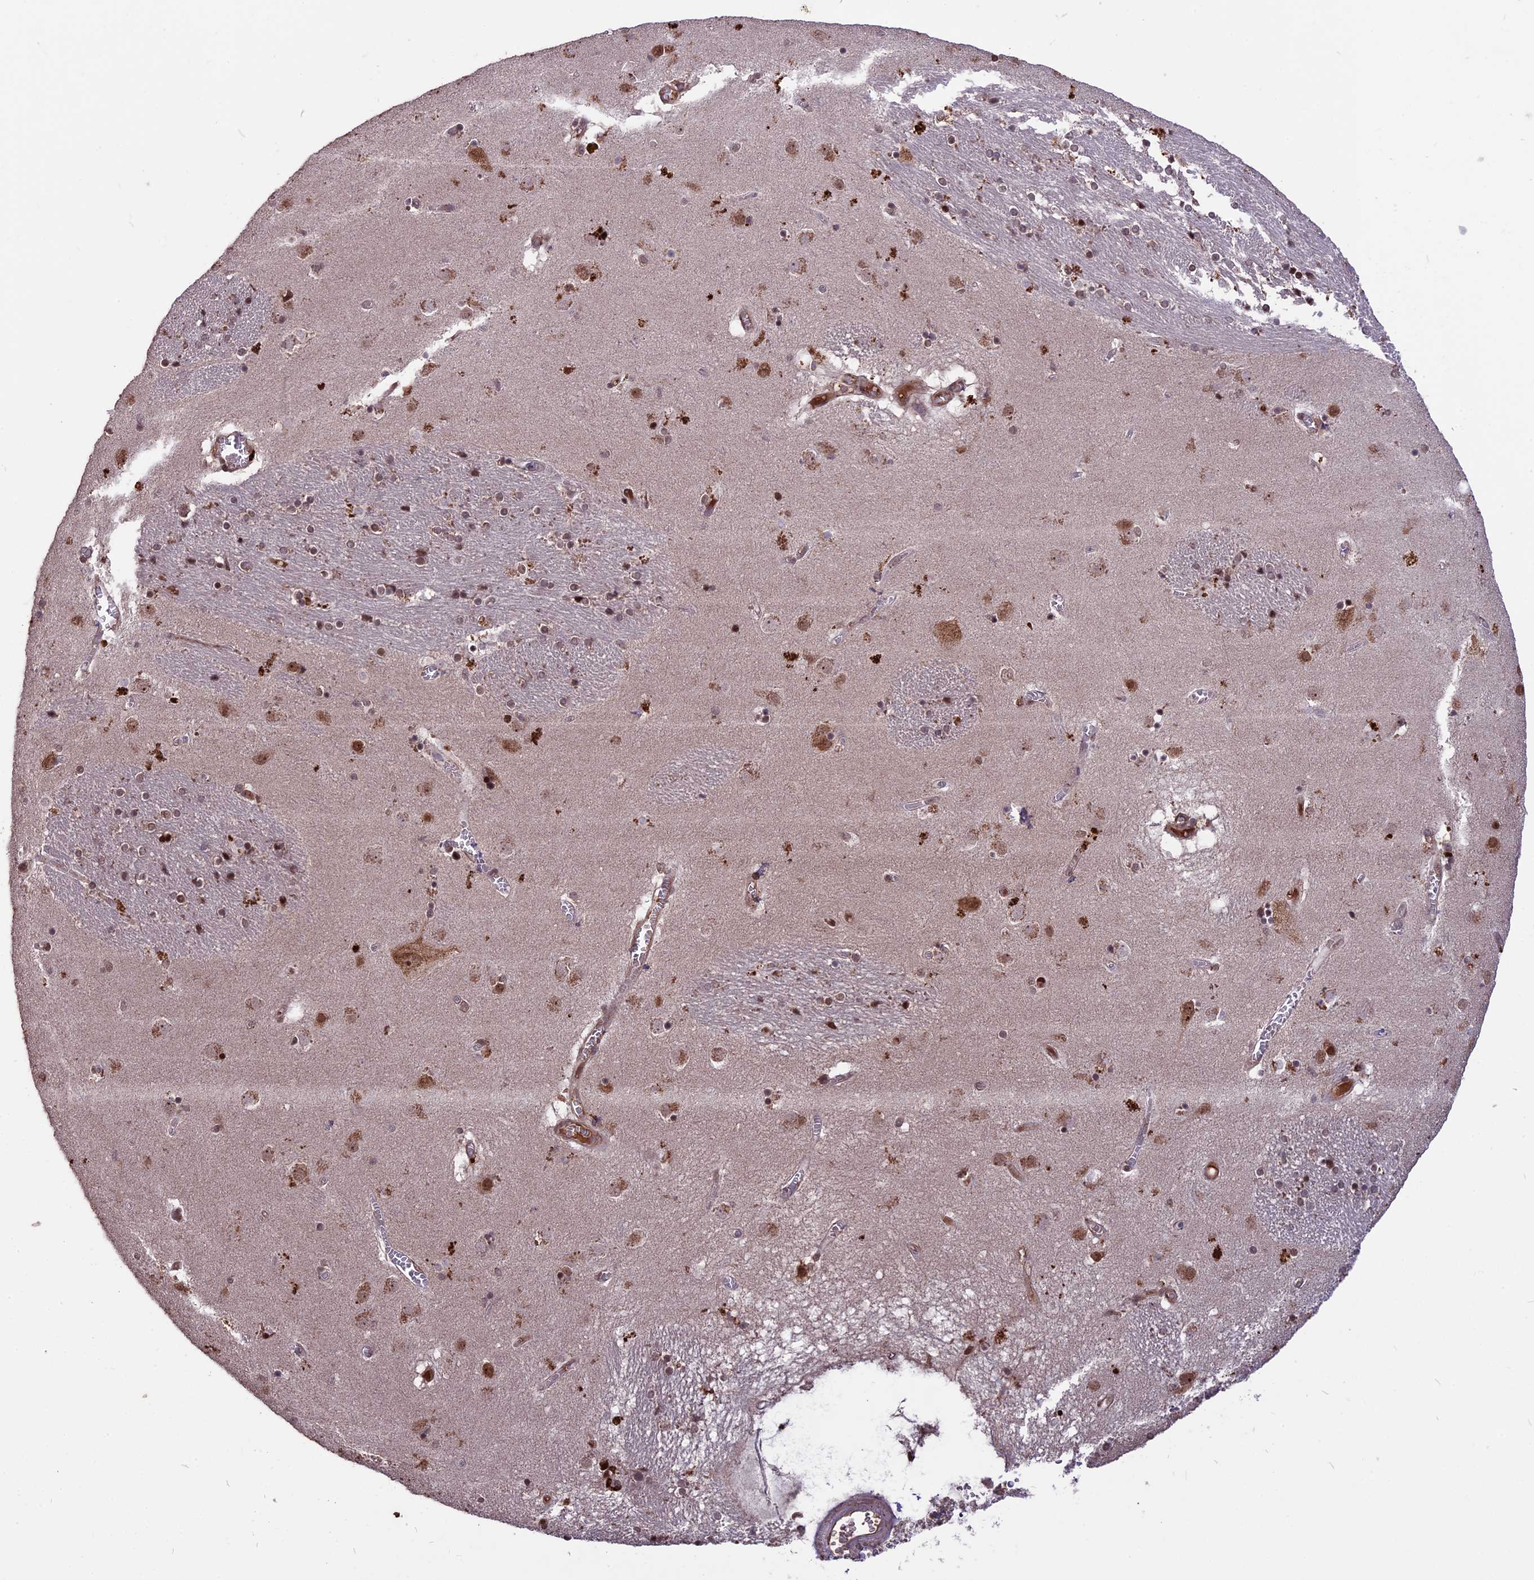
{"staining": {"intensity": "moderate", "quantity": "25%-75%", "location": "cytoplasmic/membranous,nuclear"}, "tissue": "caudate", "cell_type": "Glial cells", "image_type": "normal", "snomed": [{"axis": "morphology", "description": "Normal tissue, NOS"}, {"axis": "topography", "description": "Lateral ventricle wall"}], "caption": "Moderate cytoplasmic/membranous,nuclear protein staining is appreciated in approximately 25%-75% of glial cells in caudate. Nuclei are stained in blue.", "gene": "ZNF598", "patient": {"sex": "male", "age": 70}}